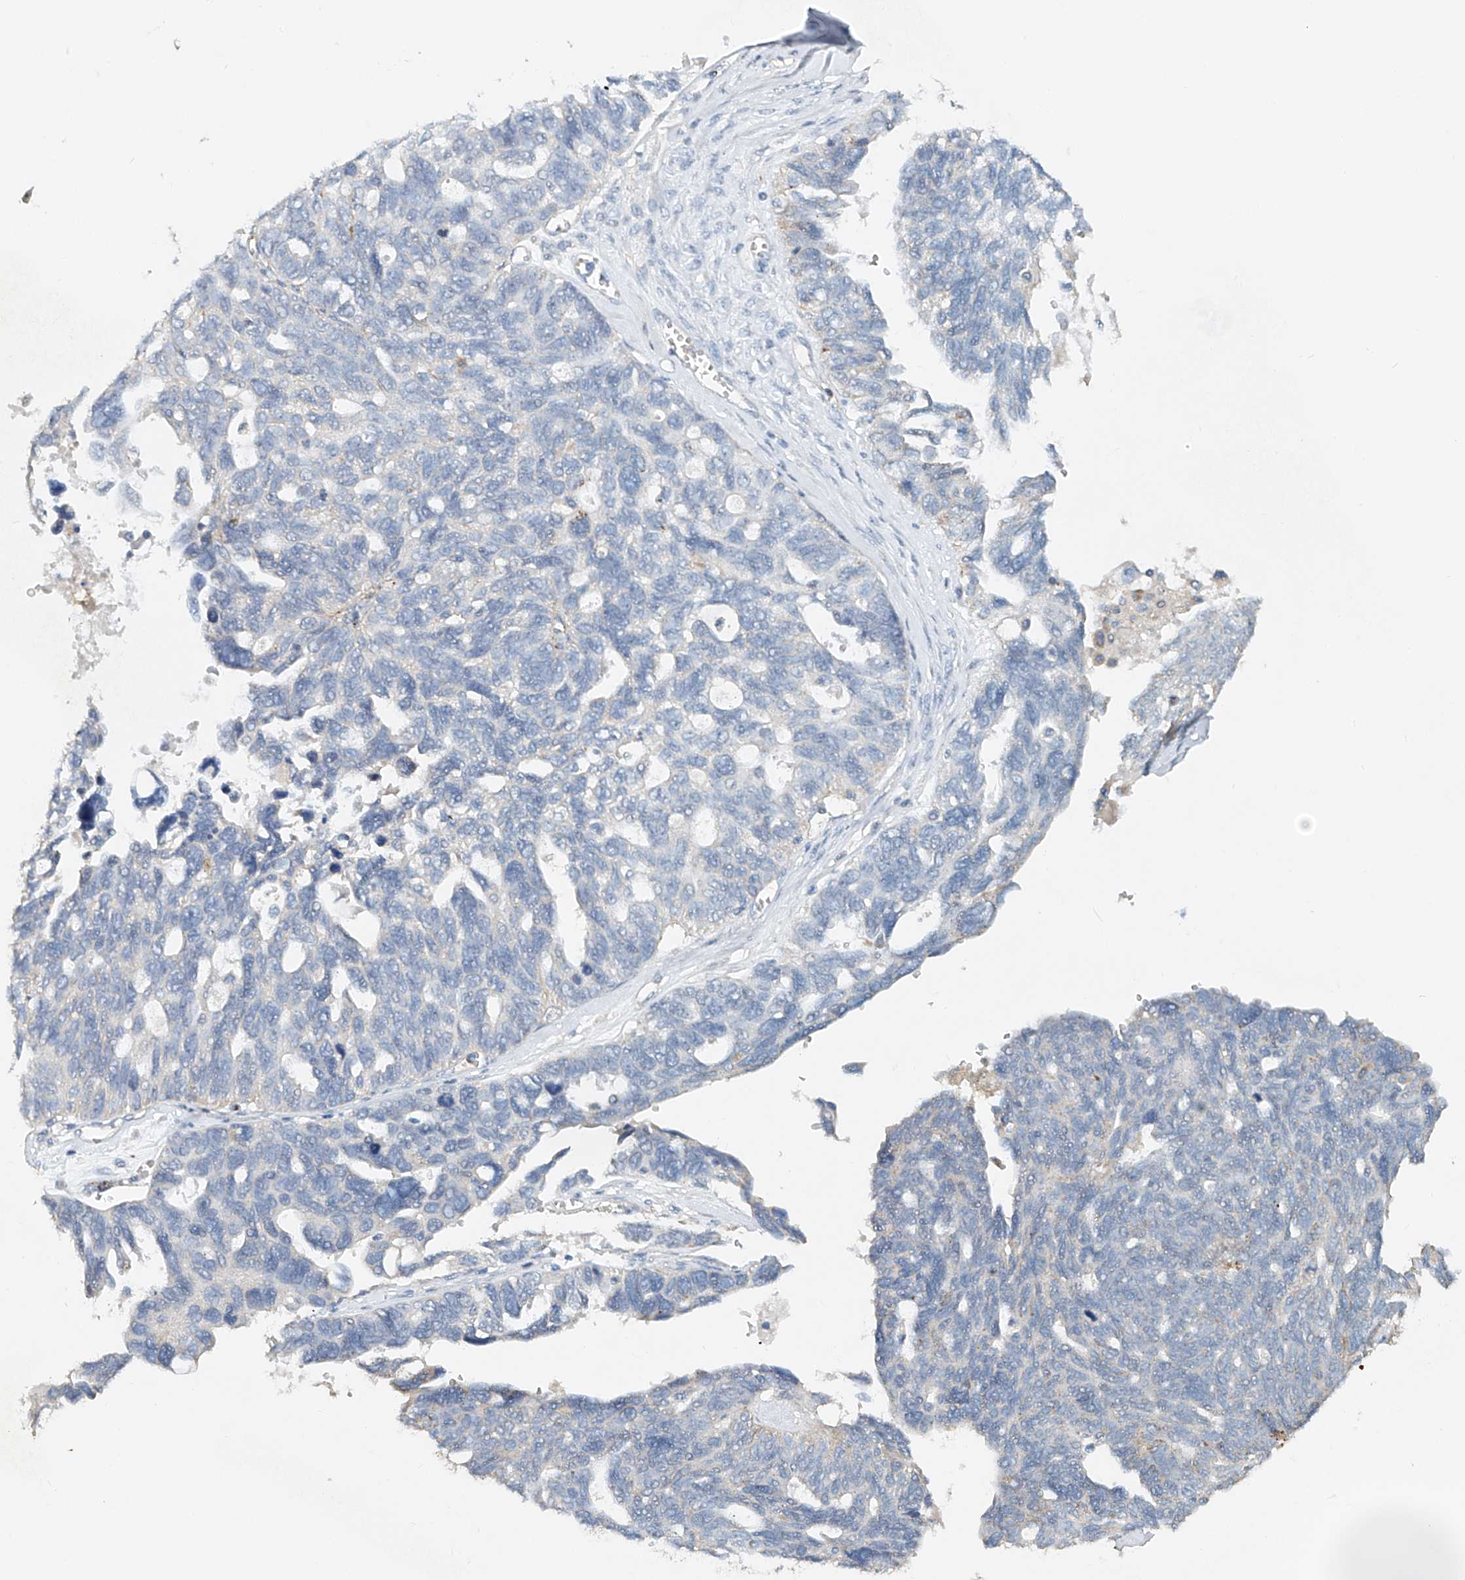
{"staining": {"intensity": "negative", "quantity": "none", "location": "none"}, "tissue": "ovarian cancer", "cell_type": "Tumor cells", "image_type": "cancer", "snomed": [{"axis": "morphology", "description": "Cystadenocarcinoma, serous, NOS"}, {"axis": "topography", "description": "Ovary"}], "caption": "High power microscopy photomicrograph of an IHC photomicrograph of ovarian serous cystadenocarcinoma, revealing no significant positivity in tumor cells.", "gene": "TRIM47", "patient": {"sex": "female", "age": 79}}